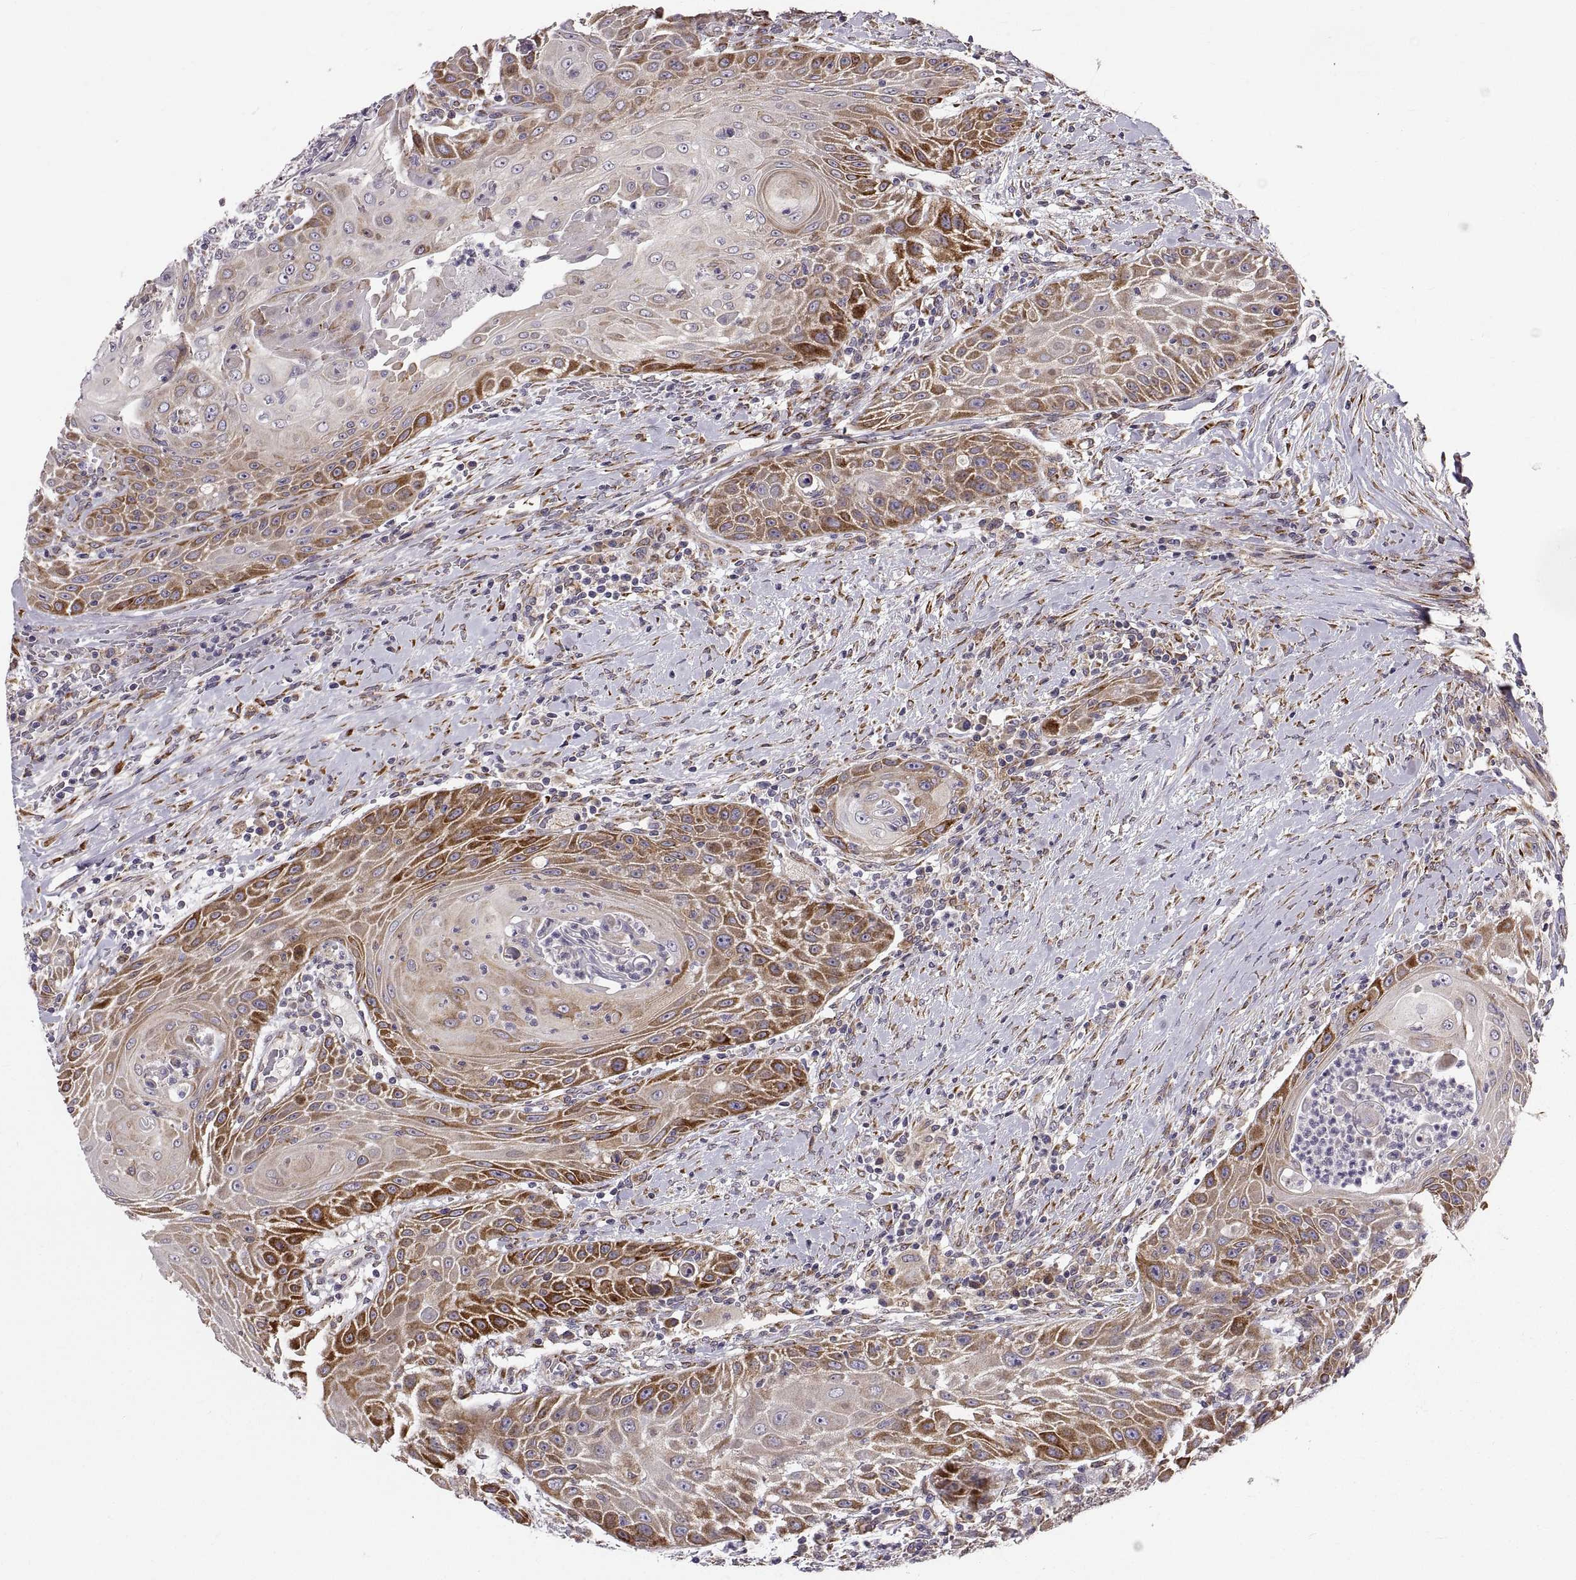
{"staining": {"intensity": "strong", "quantity": "25%-75%", "location": "cytoplasmic/membranous"}, "tissue": "head and neck cancer", "cell_type": "Tumor cells", "image_type": "cancer", "snomed": [{"axis": "morphology", "description": "Squamous cell carcinoma, NOS"}, {"axis": "topography", "description": "Head-Neck"}], "caption": "The image shows a brown stain indicating the presence of a protein in the cytoplasmic/membranous of tumor cells in squamous cell carcinoma (head and neck).", "gene": "PLEKHB2", "patient": {"sex": "male", "age": 69}}